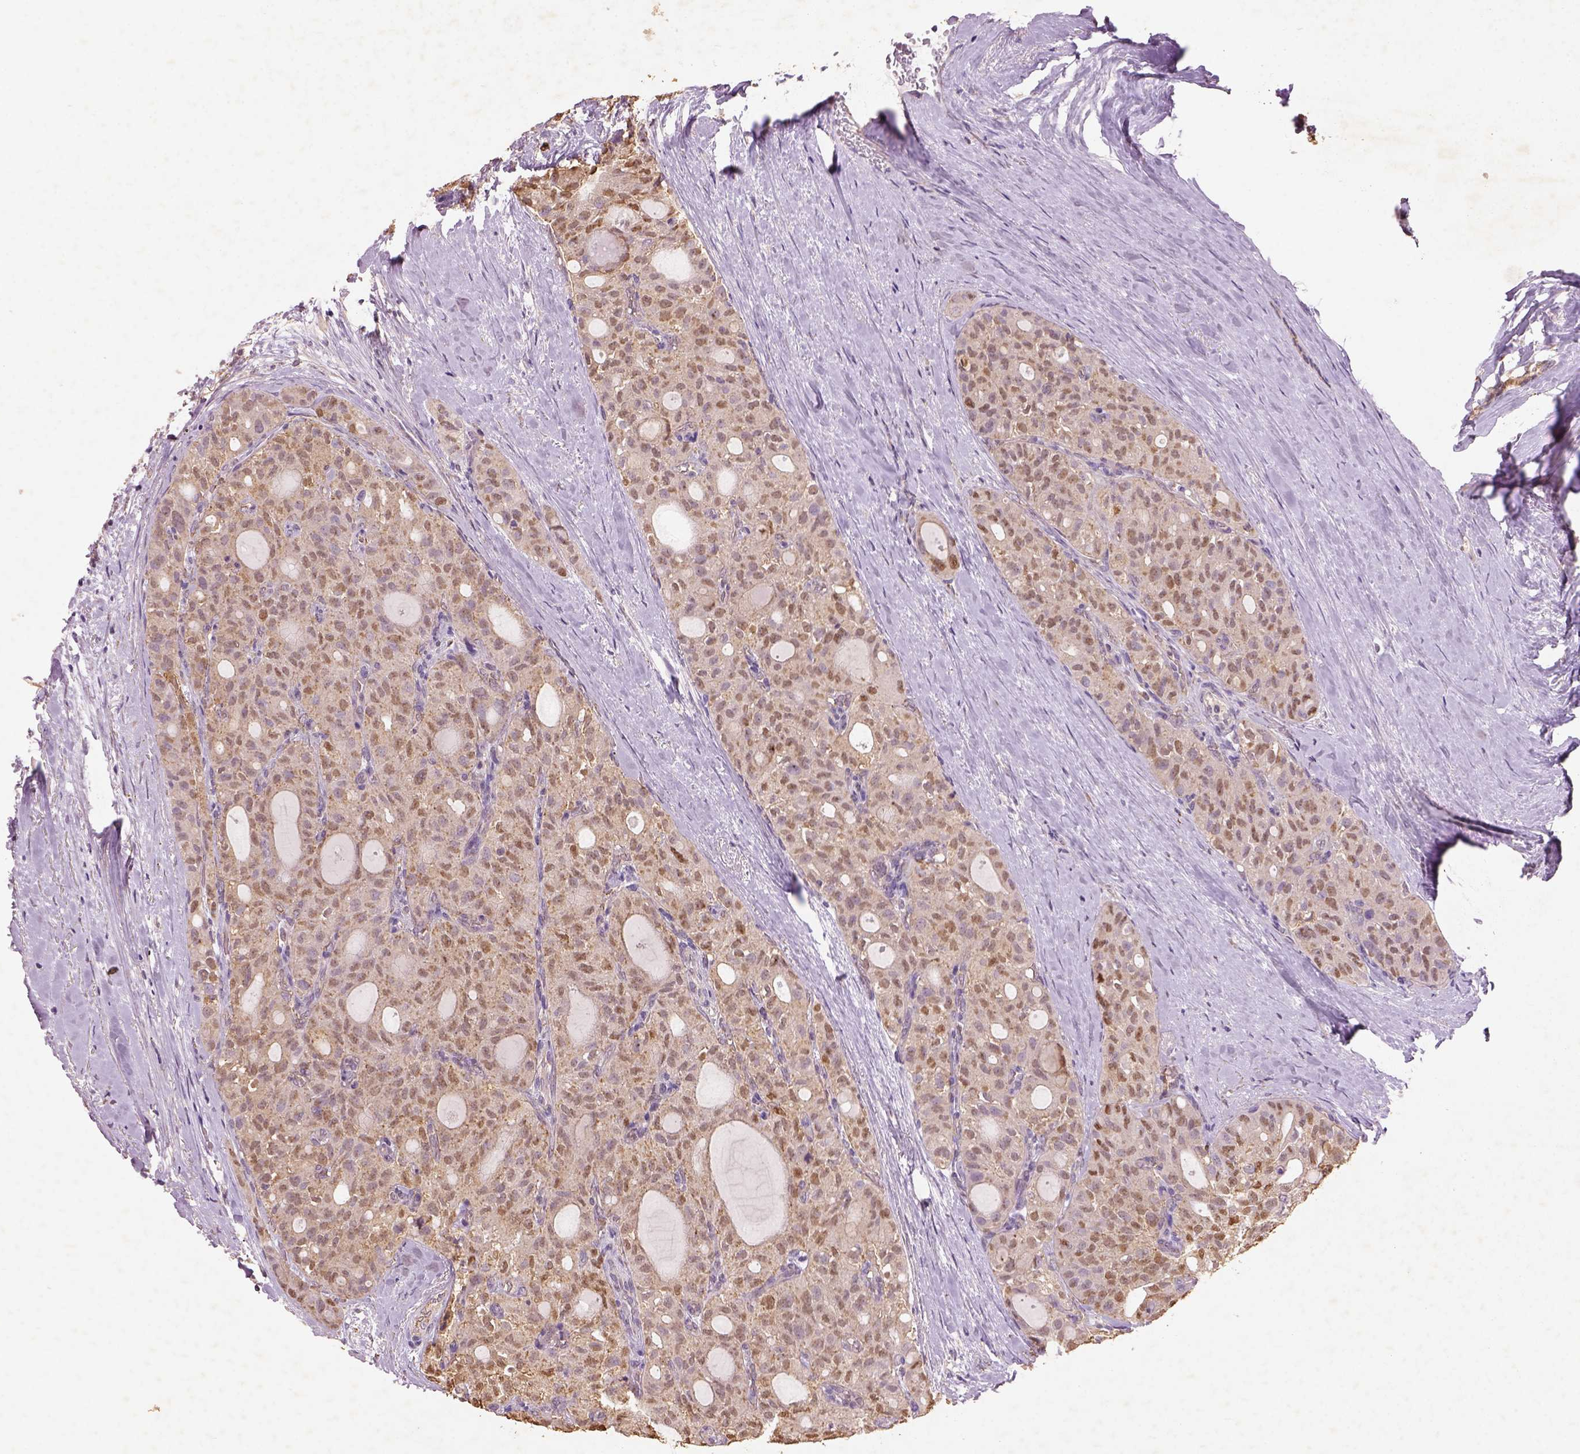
{"staining": {"intensity": "moderate", "quantity": ">75%", "location": "nuclear"}, "tissue": "thyroid cancer", "cell_type": "Tumor cells", "image_type": "cancer", "snomed": [{"axis": "morphology", "description": "Follicular adenoma carcinoma, NOS"}, {"axis": "topography", "description": "Thyroid gland"}], "caption": "This photomicrograph demonstrates IHC staining of human follicular adenoma carcinoma (thyroid), with medium moderate nuclear staining in about >75% of tumor cells.", "gene": "AP2B1", "patient": {"sex": "male", "age": 75}}